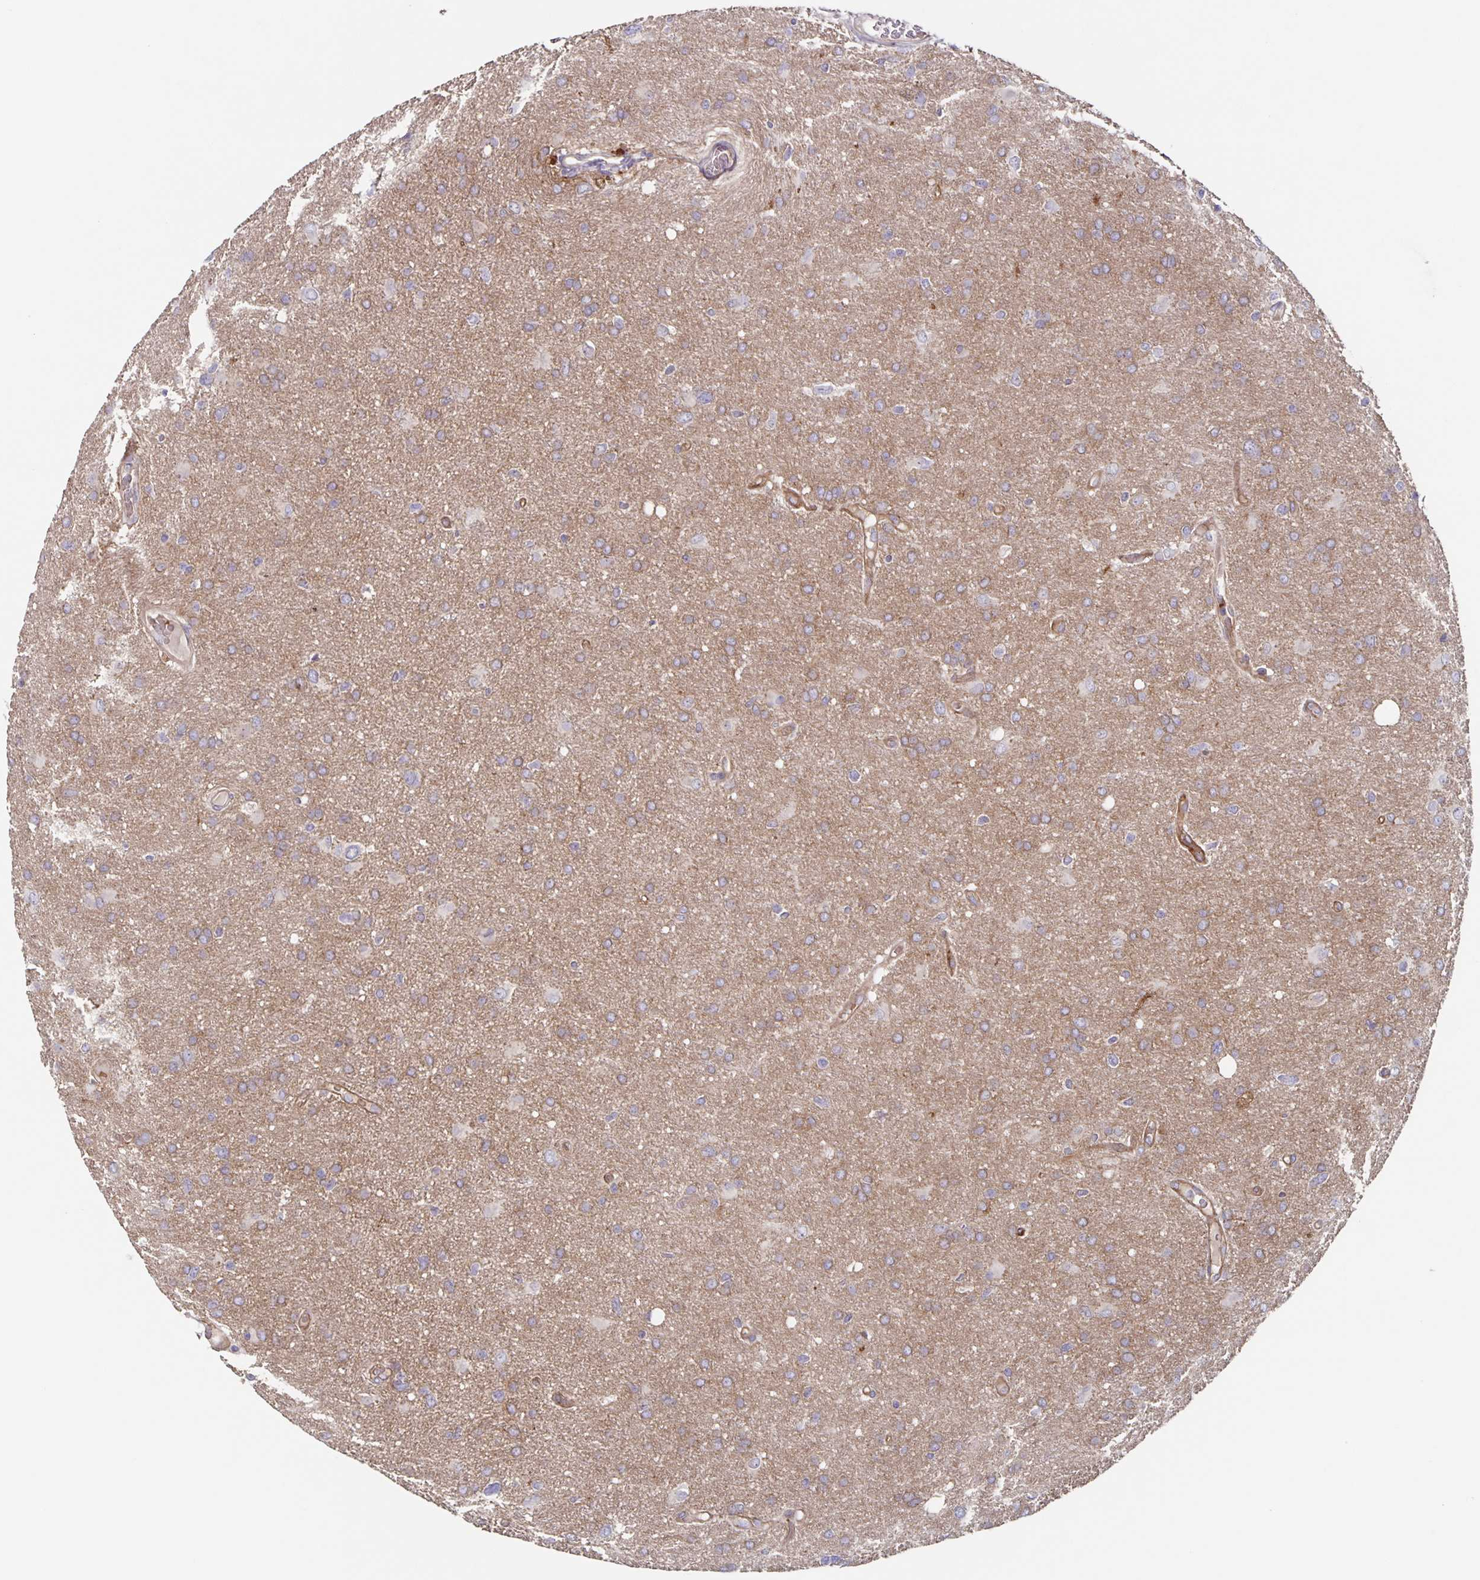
{"staining": {"intensity": "weak", "quantity": ">75%", "location": "cytoplasmic/membranous"}, "tissue": "glioma", "cell_type": "Tumor cells", "image_type": "cancer", "snomed": [{"axis": "morphology", "description": "Glioma, malignant, High grade"}, {"axis": "topography", "description": "Brain"}], "caption": "Glioma stained with immunohistochemistry (IHC) demonstrates weak cytoplasmic/membranous staining in approximately >75% of tumor cells. Nuclei are stained in blue.", "gene": "ITGA2", "patient": {"sex": "male", "age": 53}}